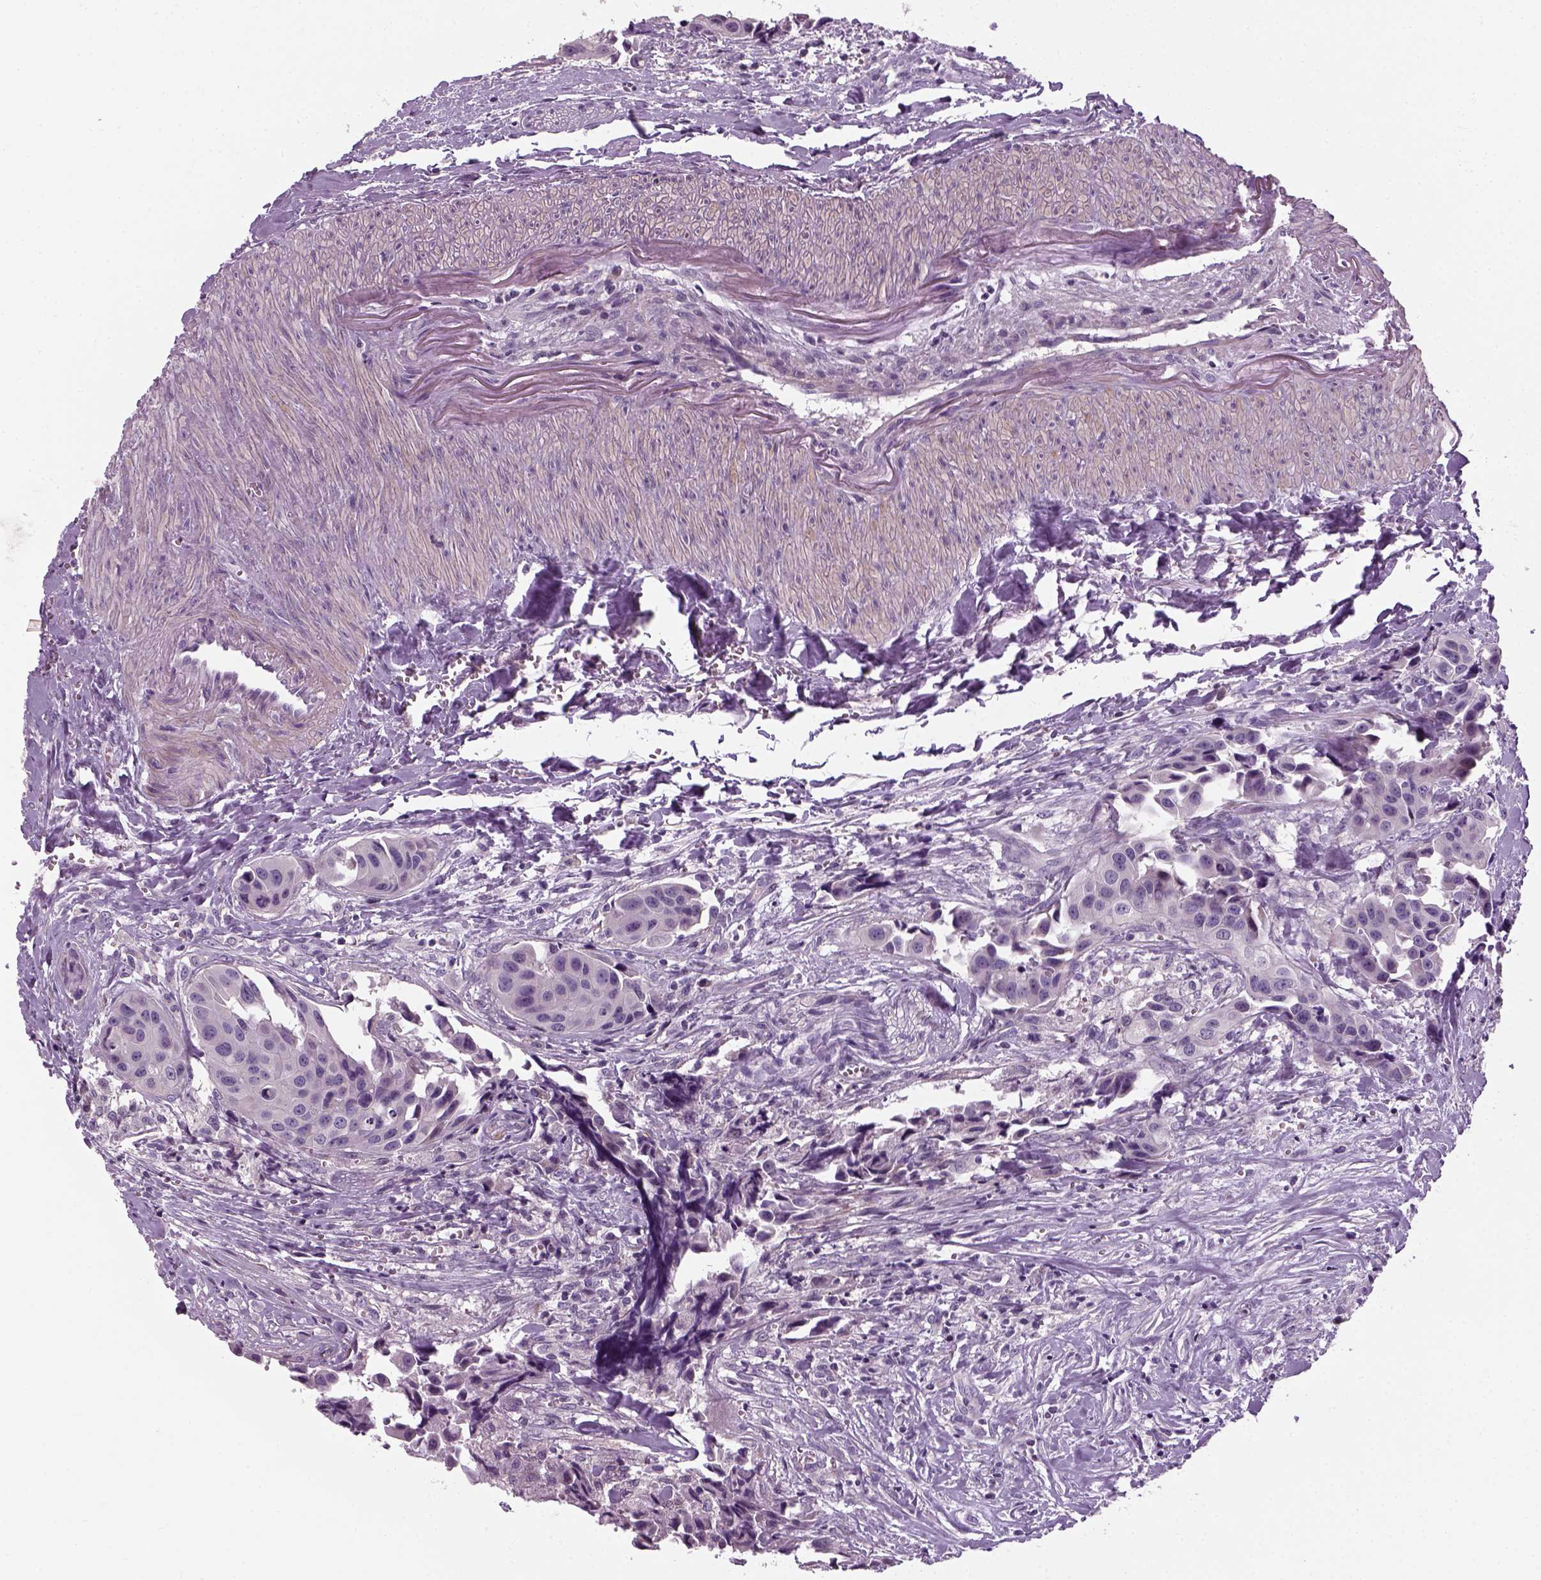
{"staining": {"intensity": "negative", "quantity": "none", "location": "none"}, "tissue": "head and neck cancer", "cell_type": "Tumor cells", "image_type": "cancer", "snomed": [{"axis": "morphology", "description": "Adenocarcinoma, NOS"}, {"axis": "topography", "description": "Head-Neck"}], "caption": "DAB immunohistochemical staining of head and neck cancer (adenocarcinoma) exhibits no significant staining in tumor cells.", "gene": "ELOVL3", "patient": {"sex": "male", "age": 76}}